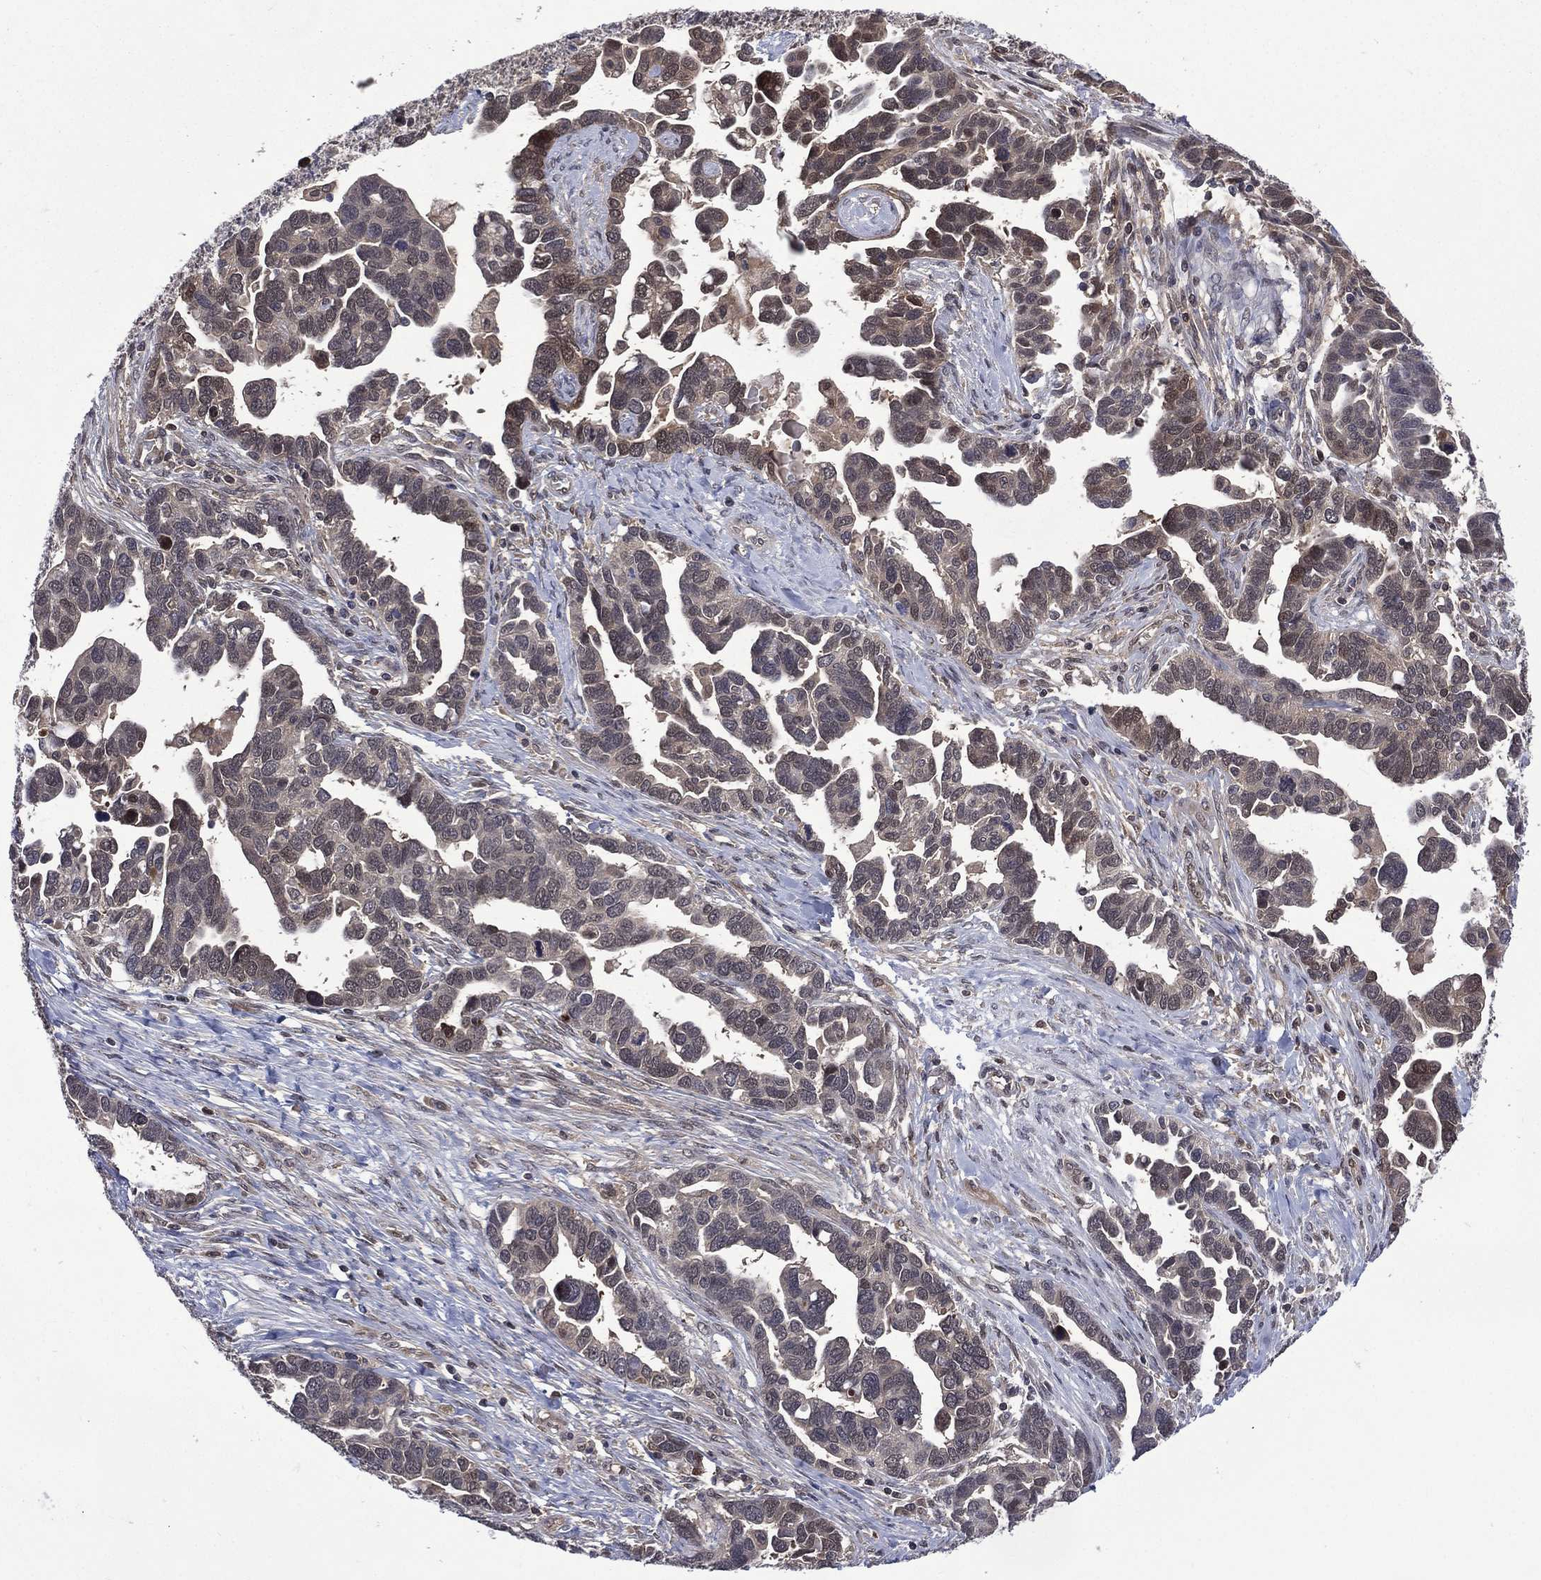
{"staining": {"intensity": "negative", "quantity": "none", "location": "none"}, "tissue": "ovarian cancer", "cell_type": "Tumor cells", "image_type": "cancer", "snomed": [{"axis": "morphology", "description": "Cystadenocarcinoma, serous, NOS"}, {"axis": "topography", "description": "Ovary"}], "caption": "There is no significant expression in tumor cells of ovarian cancer (serous cystadenocarcinoma).", "gene": "MTAP", "patient": {"sex": "female", "age": 54}}